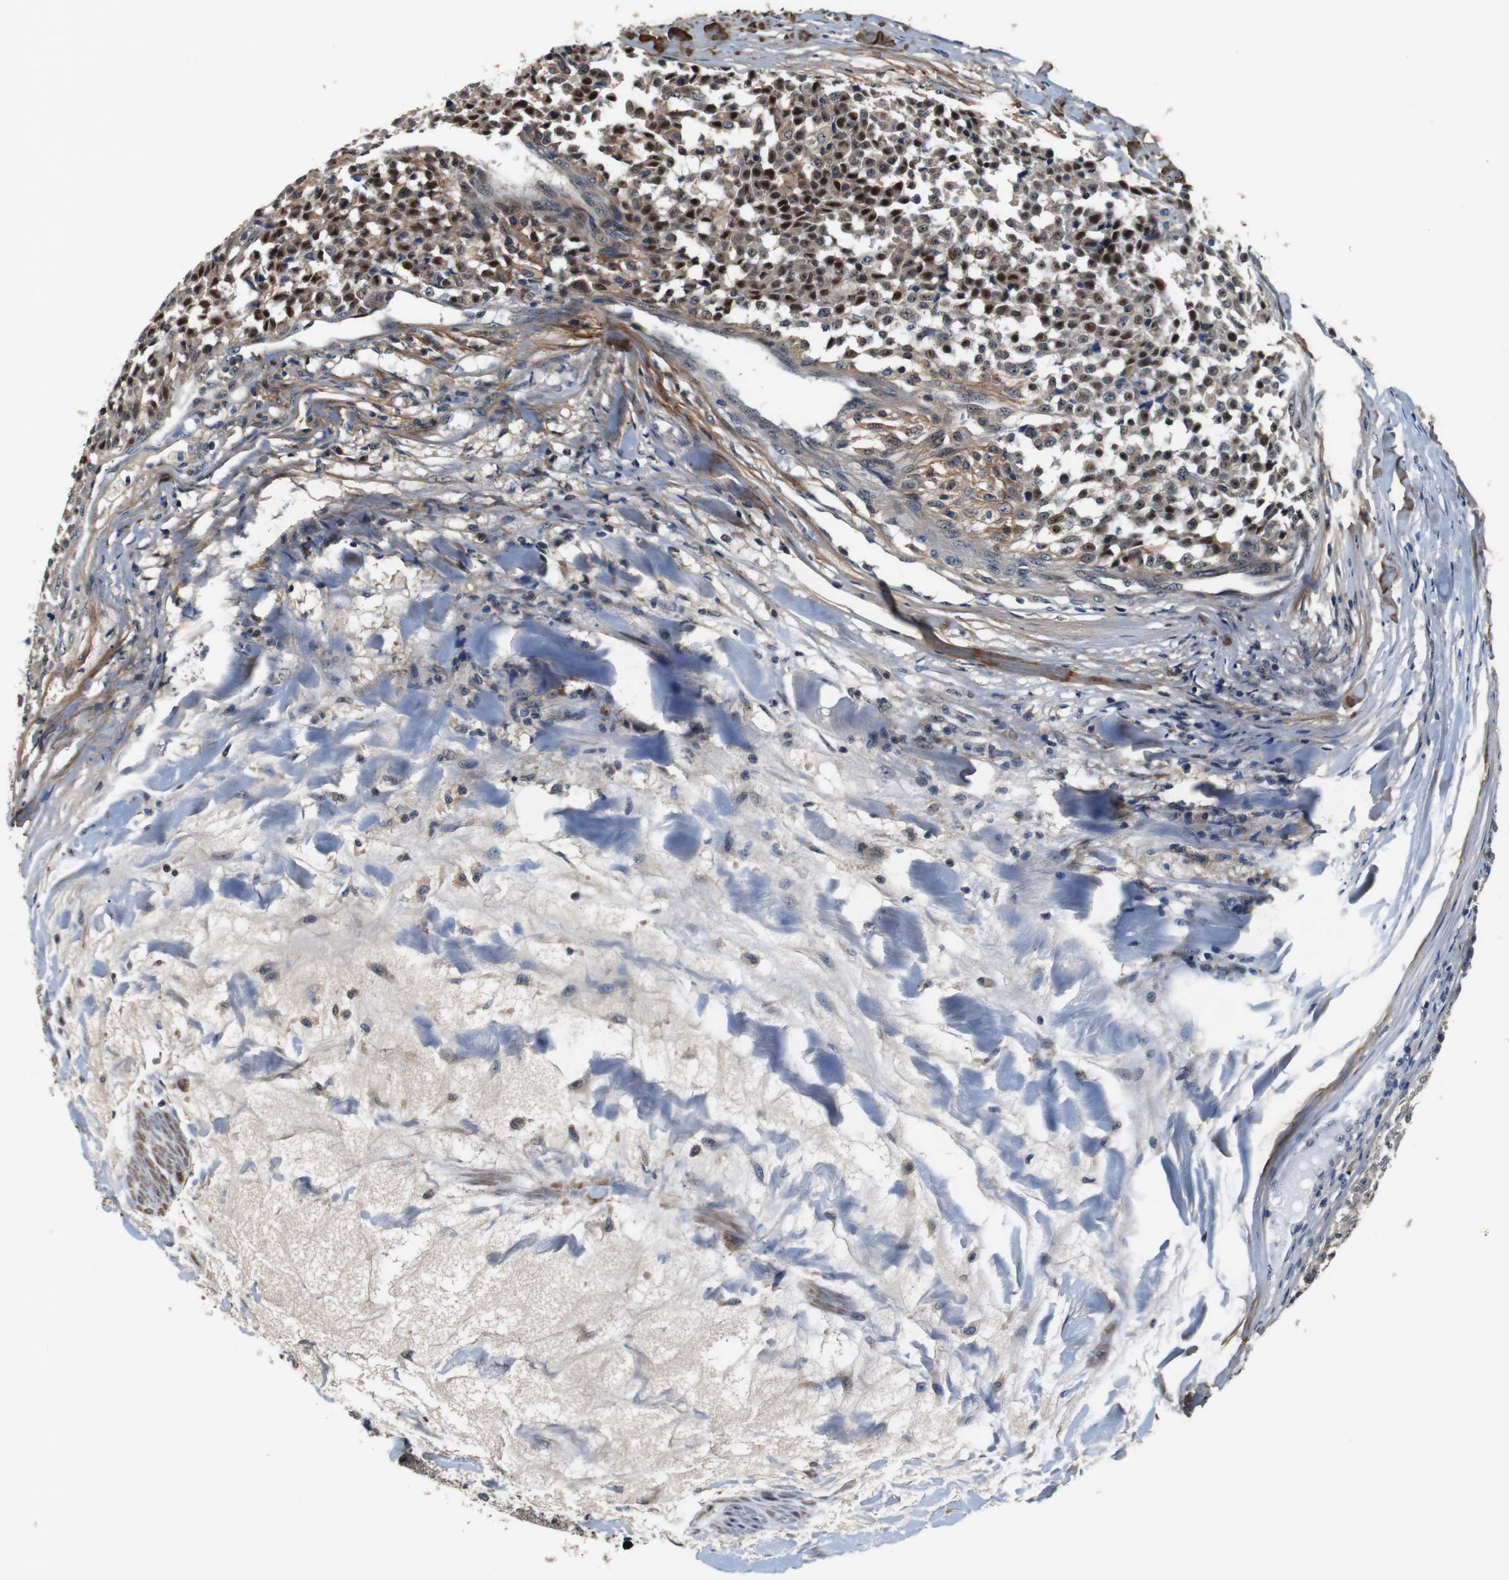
{"staining": {"intensity": "strong", "quantity": "<25%", "location": "cytoplasmic/membranous,nuclear"}, "tissue": "testis cancer", "cell_type": "Tumor cells", "image_type": "cancer", "snomed": [{"axis": "morphology", "description": "Seminoma, NOS"}, {"axis": "topography", "description": "Testis"}], "caption": "Immunohistochemical staining of human testis cancer reveals medium levels of strong cytoplasmic/membranous and nuclear positivity in approximately <25% of tumor cells. The protein is stained brown, and the nuclei are stained in blue (DAB IHC with brightfield microscopy, high magnification).", "gene": "LRP4", "patient": {"sex": "male", "age": 59}}